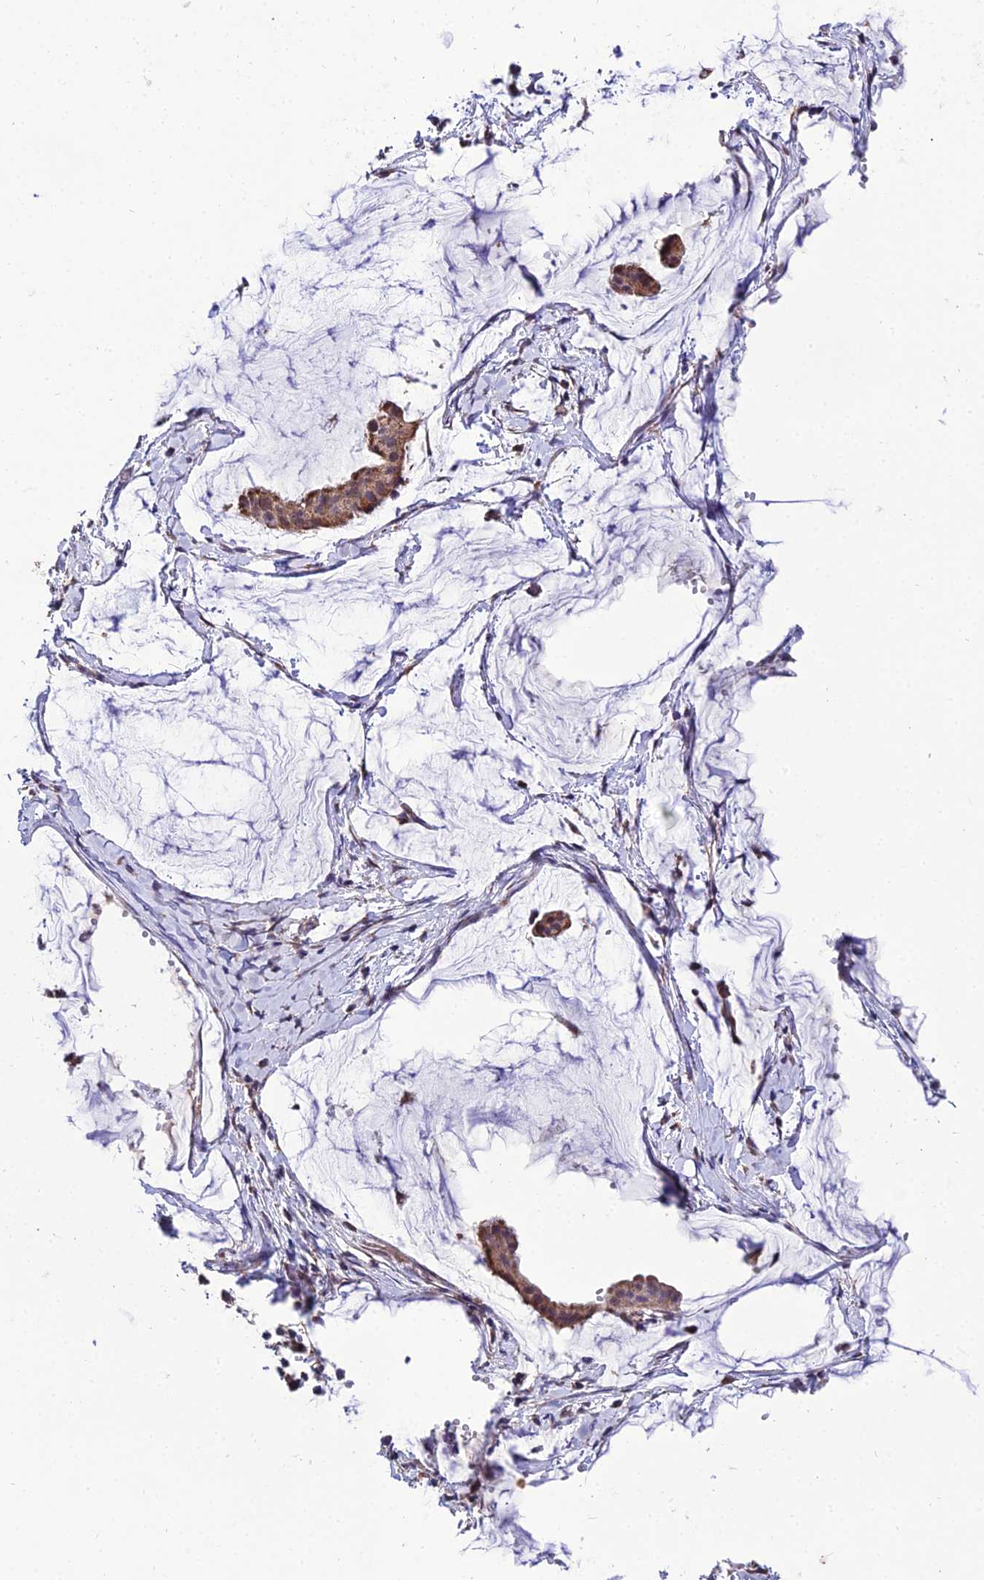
{"staining": {"intensity": "moderate", "quantity": ">75%", "location": "cytoplasmic/membranous"}, "tissue": "ovarian cancer", "cell_type": "Tumor cells", "image_type": "cancer", "snomed": [{"axis": "morphology", "description": "Cystadenocarcinoma, mucinous, NOS"}, {"axis": "topography", "description": "Ovary"}], "caption": "IHC staining of mucinous cystadenocarcinoma (ovarian), which demonstrates medium levels of moderate cytoplasmic/membranous positivity in about >75% of tumor cells indicating moderate cytoplasmic/membranous protein positivity. The staining was performed using DAB (brown) for protein detection and nuclei were counterstained in hematoxylin (blue).", "gene": "PSMD2", "patient": {"sex": "female", "age": 73}}